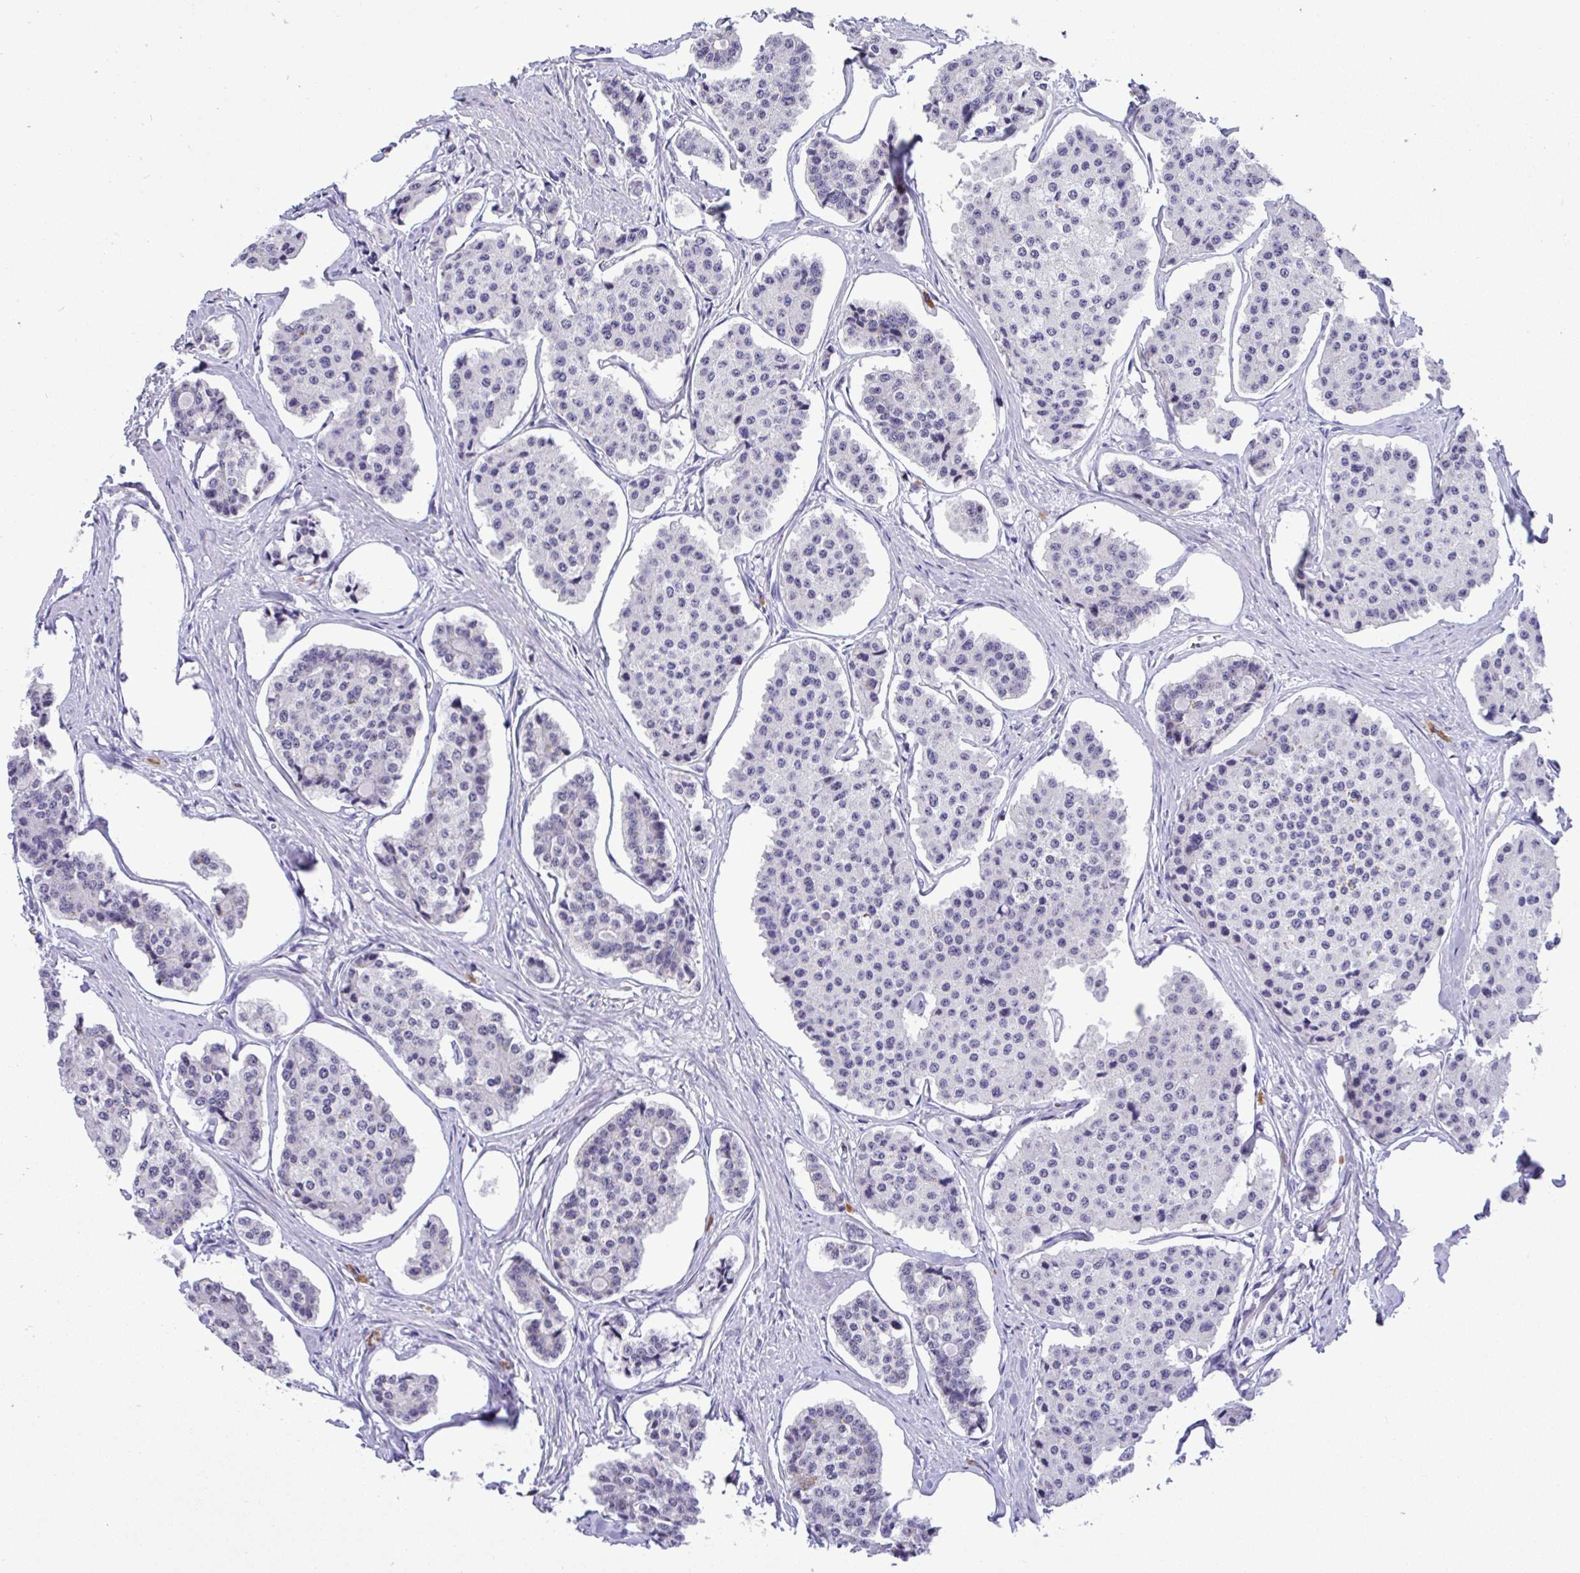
{"staining": {"intensity": "negative", "quantity": "none", "location": "none"}, "tissue": "carcinoid", "cell_type": "Tumor cells", "image_type": "cancer", "snomed": [{"axis": "morphology", "description": "Carcinoid, malignant, NOS"}, {"axis": "topography", "description": "Small intestine"}], "caption": "DAB (3,3'-diaminobenzidine) immunohistochemical staining of carcinoid shows no significant expression in tumor cells.", "gene": "YBX2", "patient": {"sex": "female", "age": 65}}